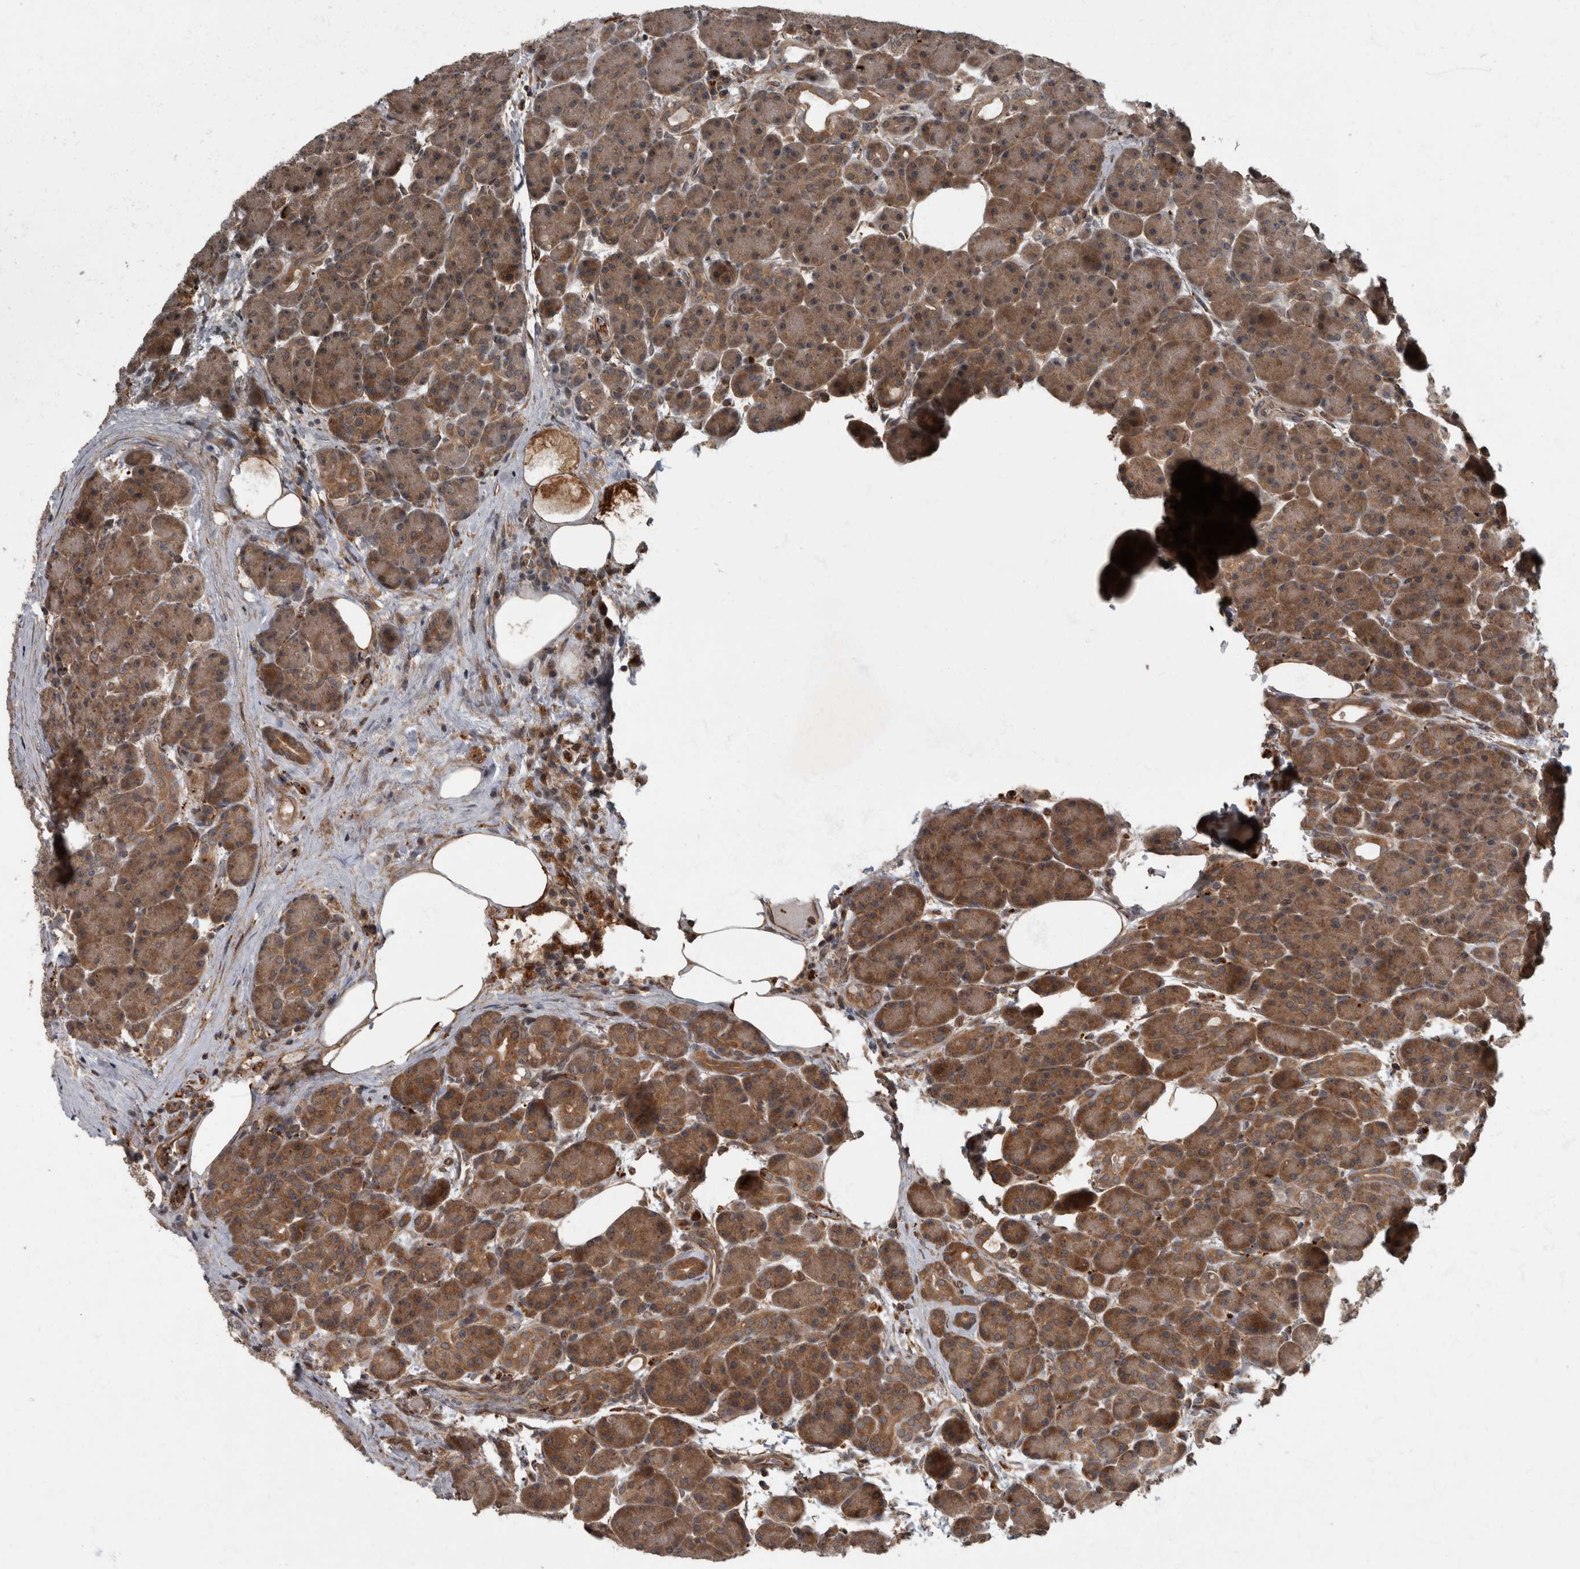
{"staining": {"intensity": "moderate", "quantity": ">75%", "location": "cytoplasmic/membranous"}, "tissue": "pancreas", "cell_type": "Exocrine glandular cells", "image_type": "normal", "snomed": [{"axis": "morphology", "description": "Normal tissue, NOS"}, {"axis": "topography", "description": "Pancreas"}], "caption": "Immunohistochemistry photomicrograph of unremarkable pancreas: pancreas stained using immunohistochemistry (IHC) reveals medium levels of moderate protein expression localized specifically in the cytoplasmic/membranous of exocrine glandular cells, appearing as a cytoplasmic/membranous brown color.", "gene": "VEGFD", "patient": {"sex": "male", "age": 63}}